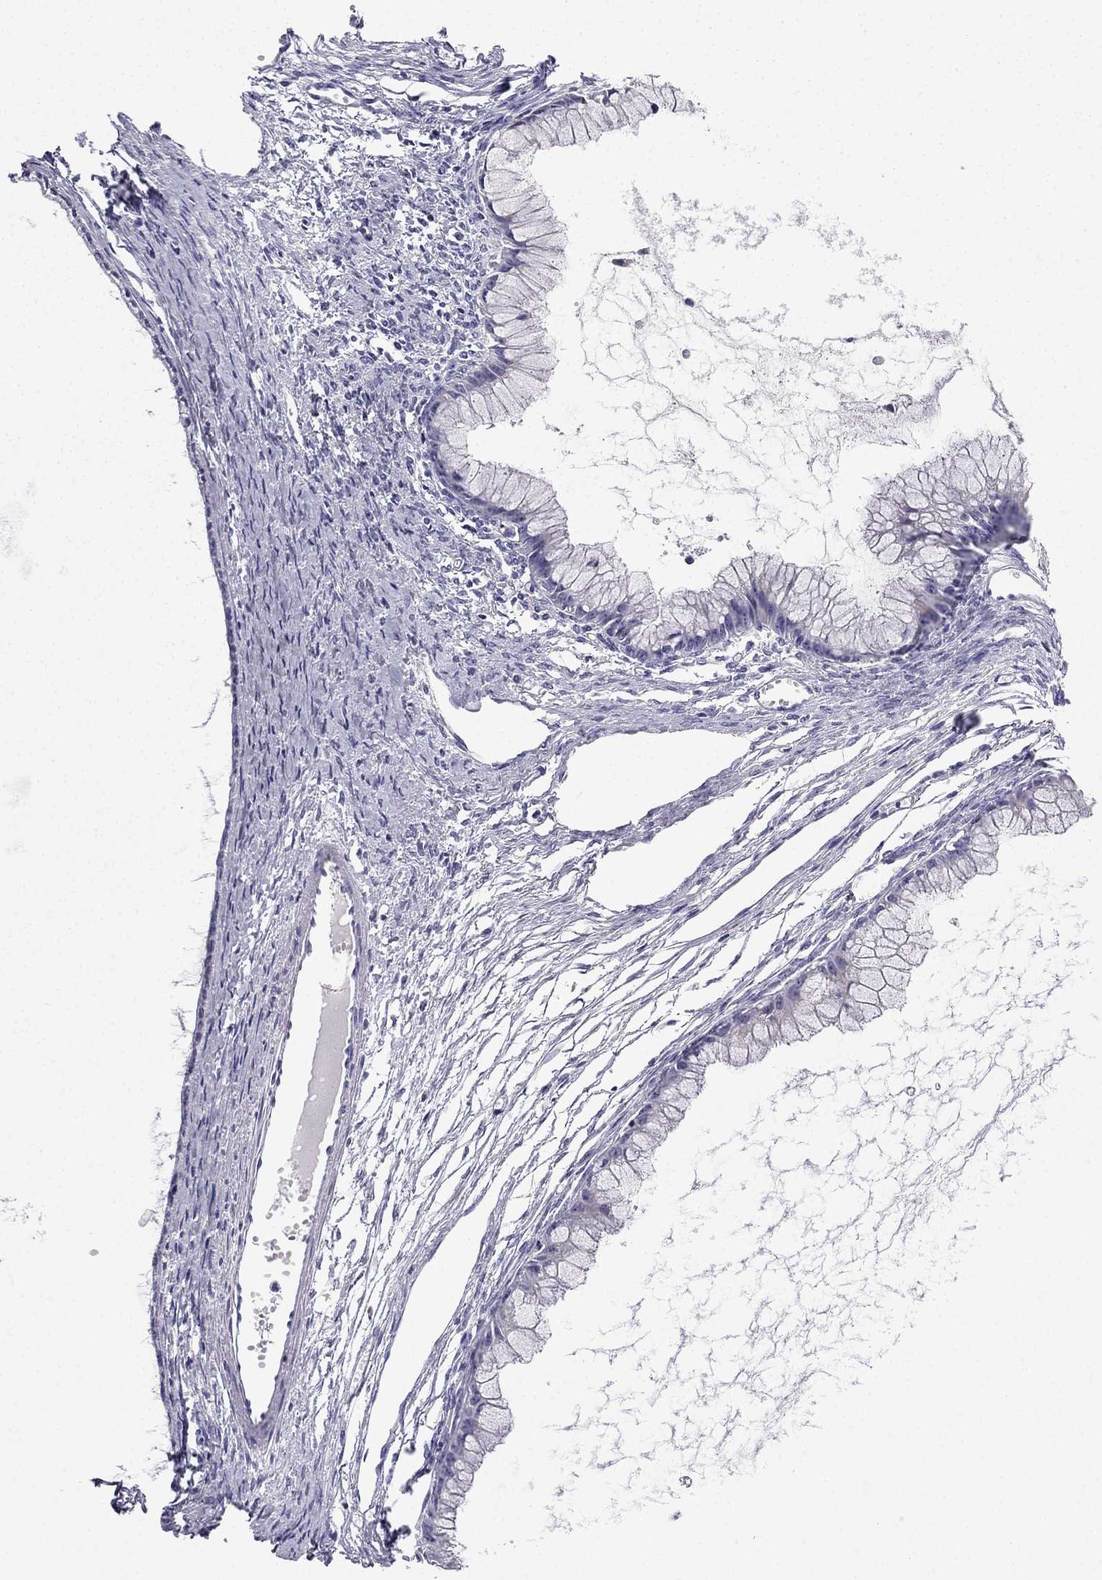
{"staining": {"intensity": "negative", "quantity": "none", "location": "none"}, "tissue": "ovarian cancer", "cell_type": "Tumor cells", "image_type": "cancer", "snomed": [{"axis": "morphology", "description": "Cystadenocarcinoma, mucinous, NOS"}, {"axis": "topography", "description": "Ovary"}], "caption": "Ovarian cancer (mucinous cystadenocarcinoma) was stained to show a protein in brown. There is no significant staining in tumor cells.", "gene": "TSSK4", "patient": {"sex": "female", "age": 41}}